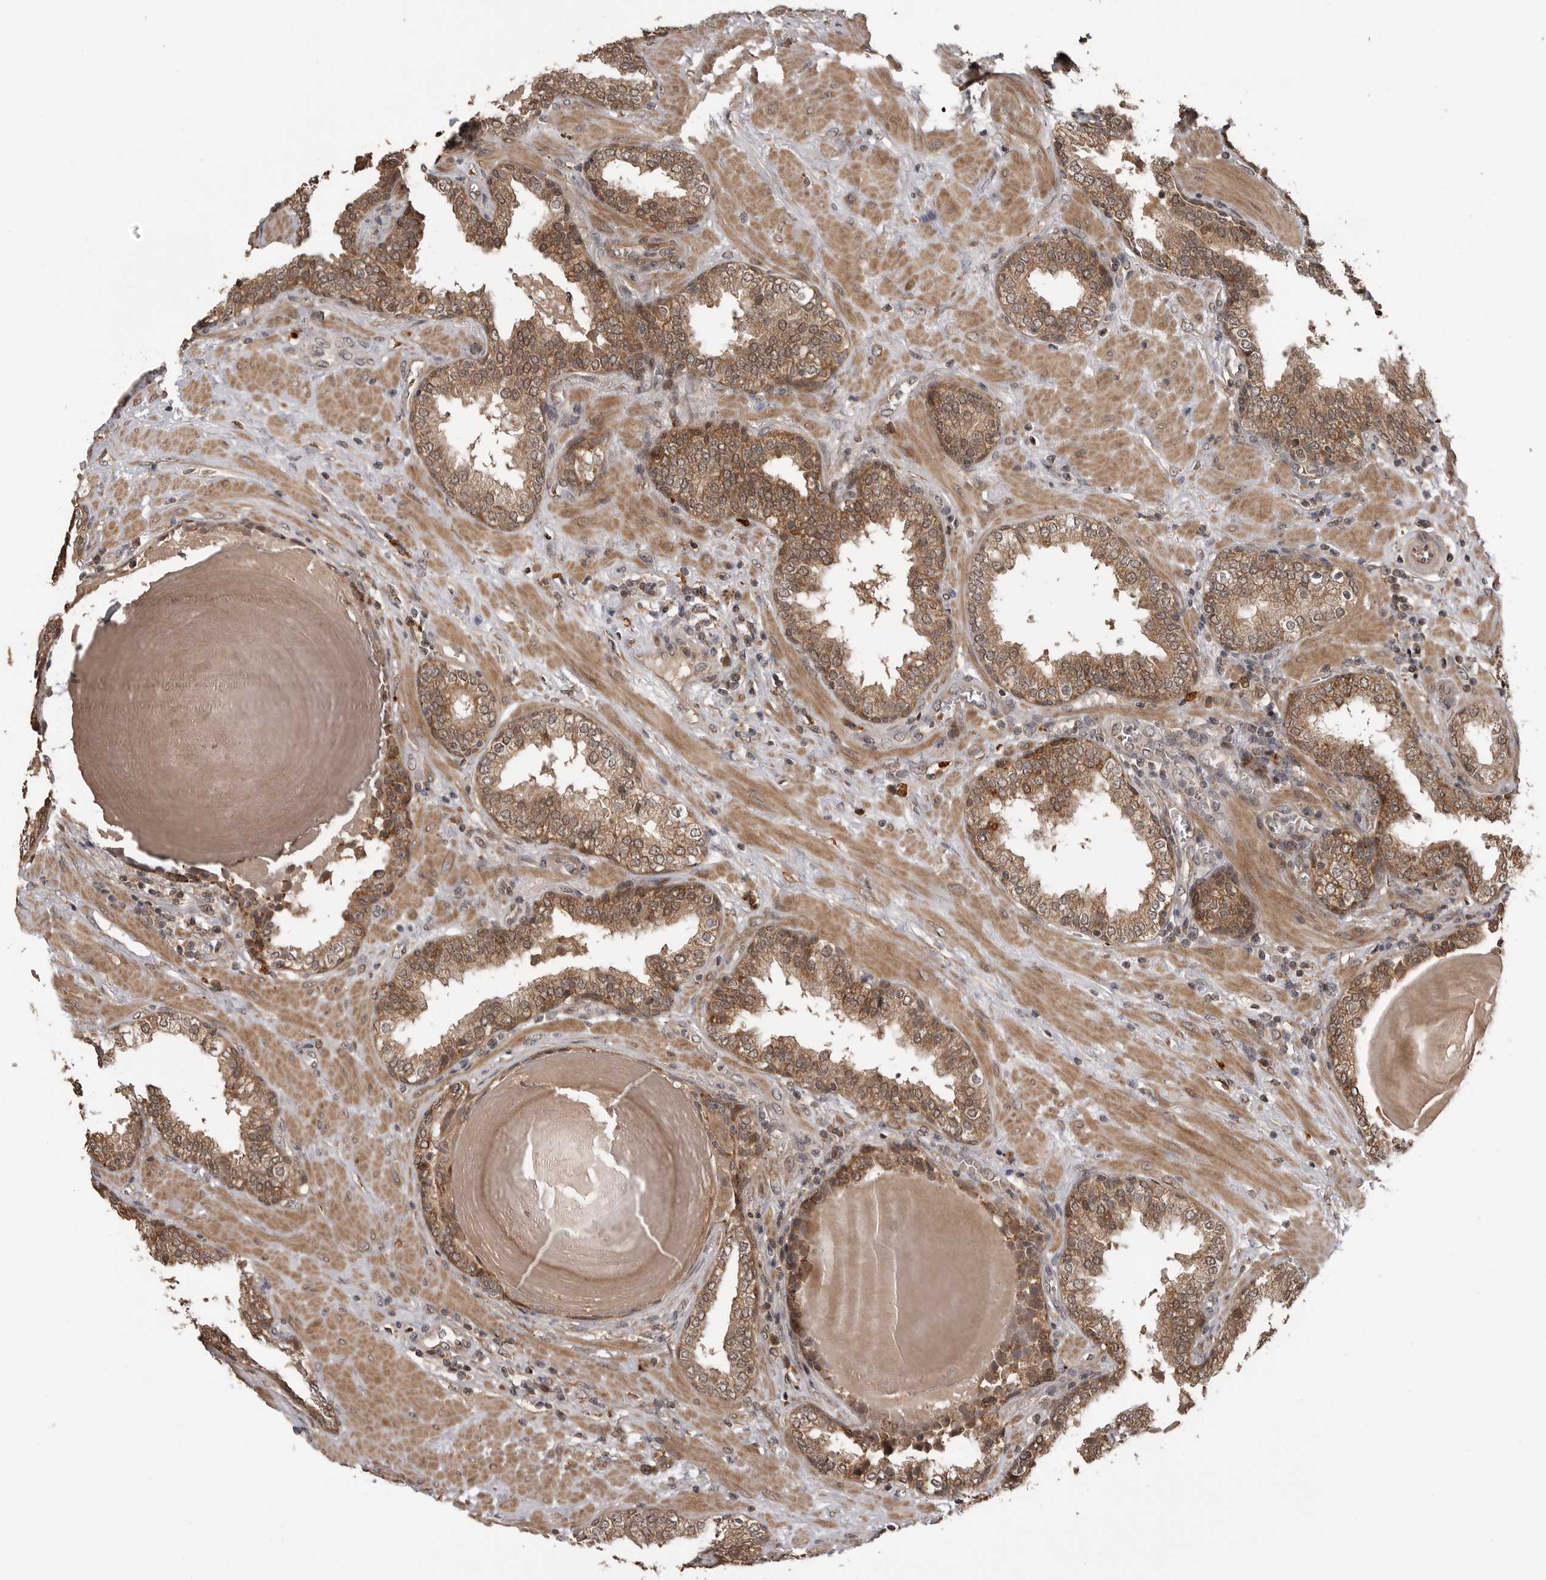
{"staining": {"intensity": "moderate", "quantity": ">75%", "location": "cytoplasmic/membranous,nuclear"}, "tissue": "prostate", "cell_type": "Glandular cells", "image_type": "normal", "snomed": [{"axis": "morphology", "description": "Normal tissue, NOS"}, {"axis": "topography", "description": "Prostate"}], "caption": "This photomicrograph shows immunohistochemistry staining of normal prostate, with medium moderate cytoplasmic/membranous,nuclear expression in approximately >75% of glandular cells.", "gene": "AKAP7", "patient": {"sex": "male", "age": 51}}